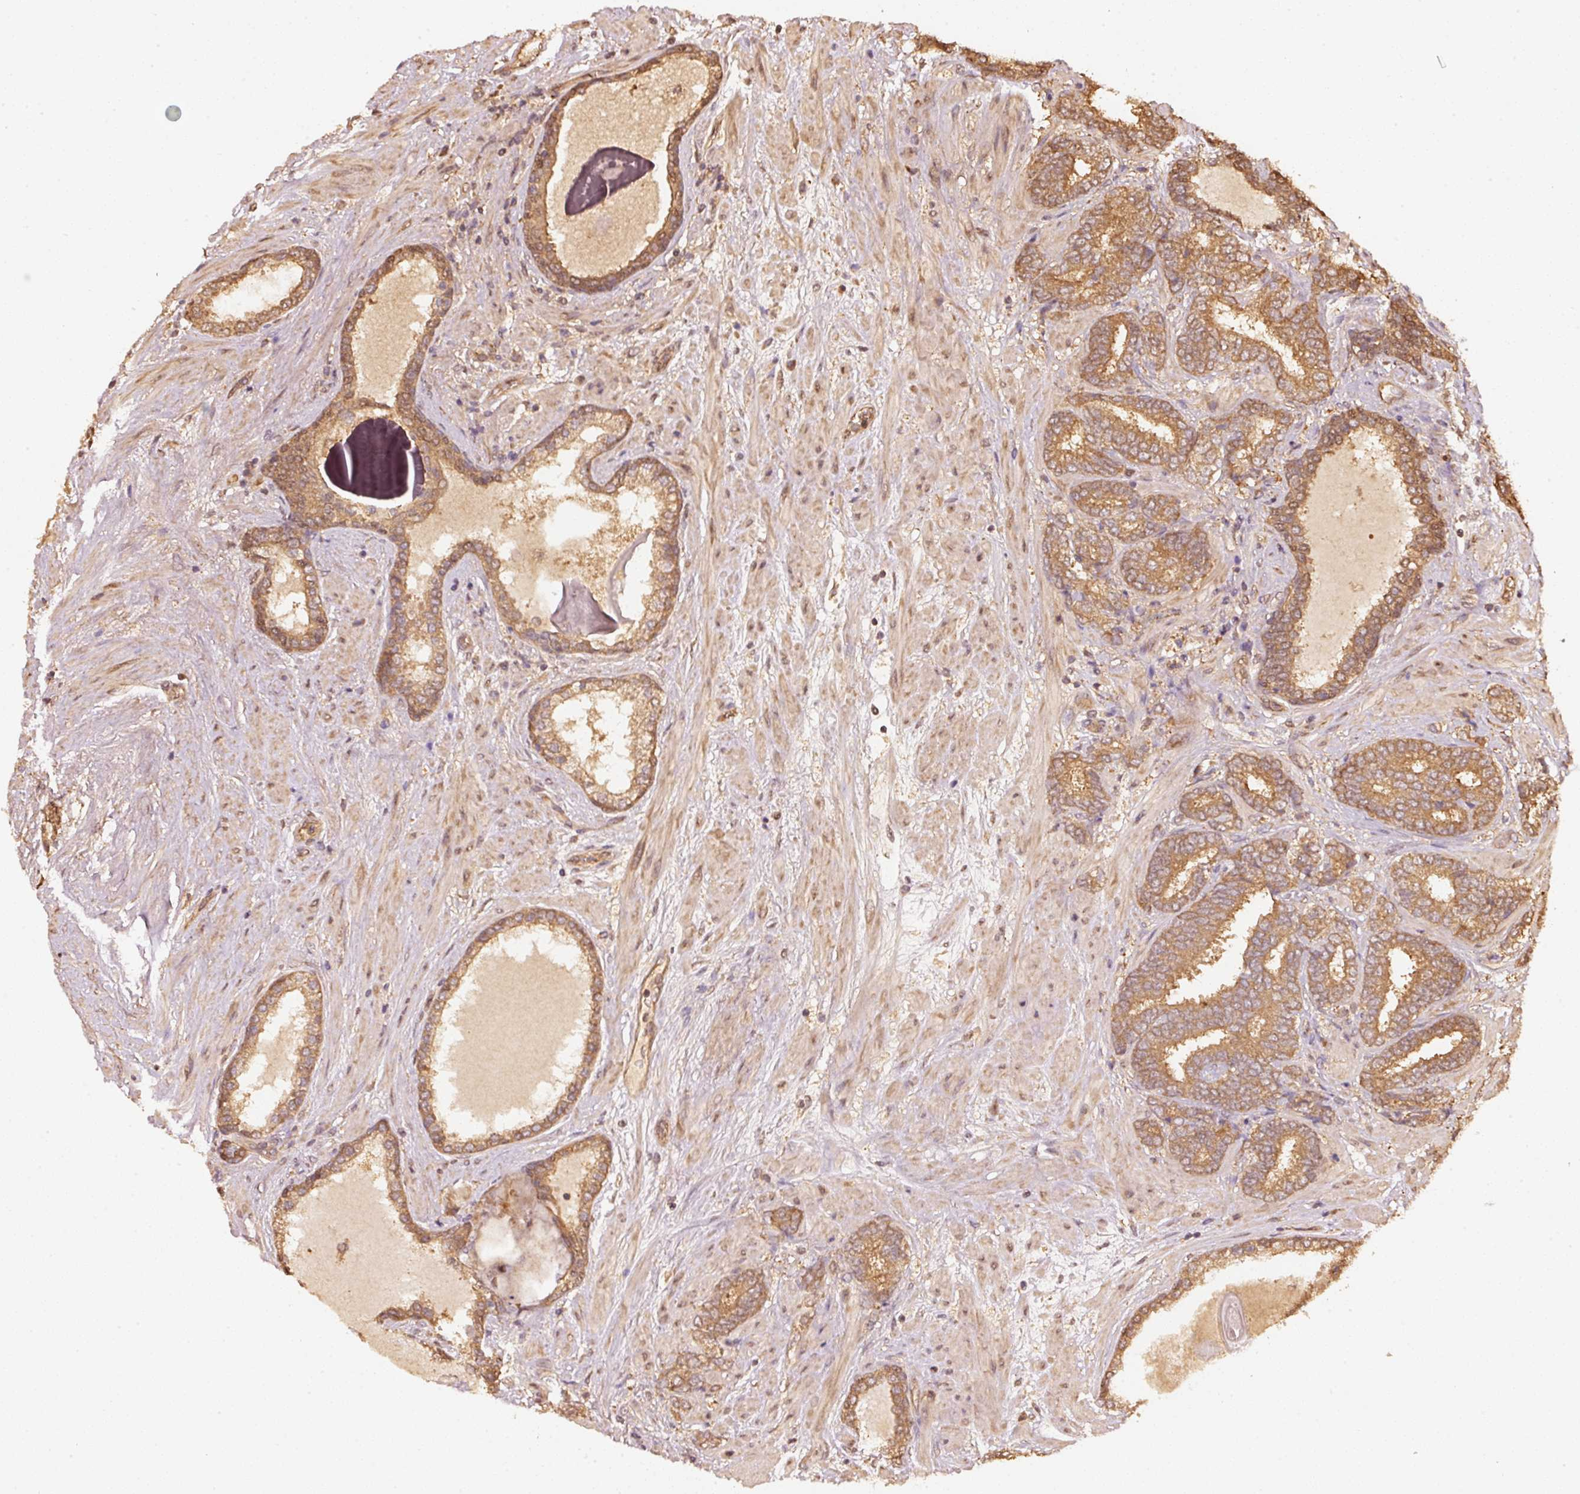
{"staining": {"intensity": "moderate", "quantity": ">75%", "location": "cytoplasmic/membranous"}, "tissue": "prostate cancer", "cell_type": "Tumor cells", "image_type": "cancer", "snomed": [{"axis": "morphology", "description": "Adenocarcinoma, High grade"}, {"axis": "topography", "description": "Prostate"}], "caption": "Tumor cells exhibit moderate cytoplasmic/membranous expression in about >75% of cells in prostate cancer (high-grade adenocarcinoma).", "gene": "STAU1", "patient": {"sex": "male", "age": 72}}